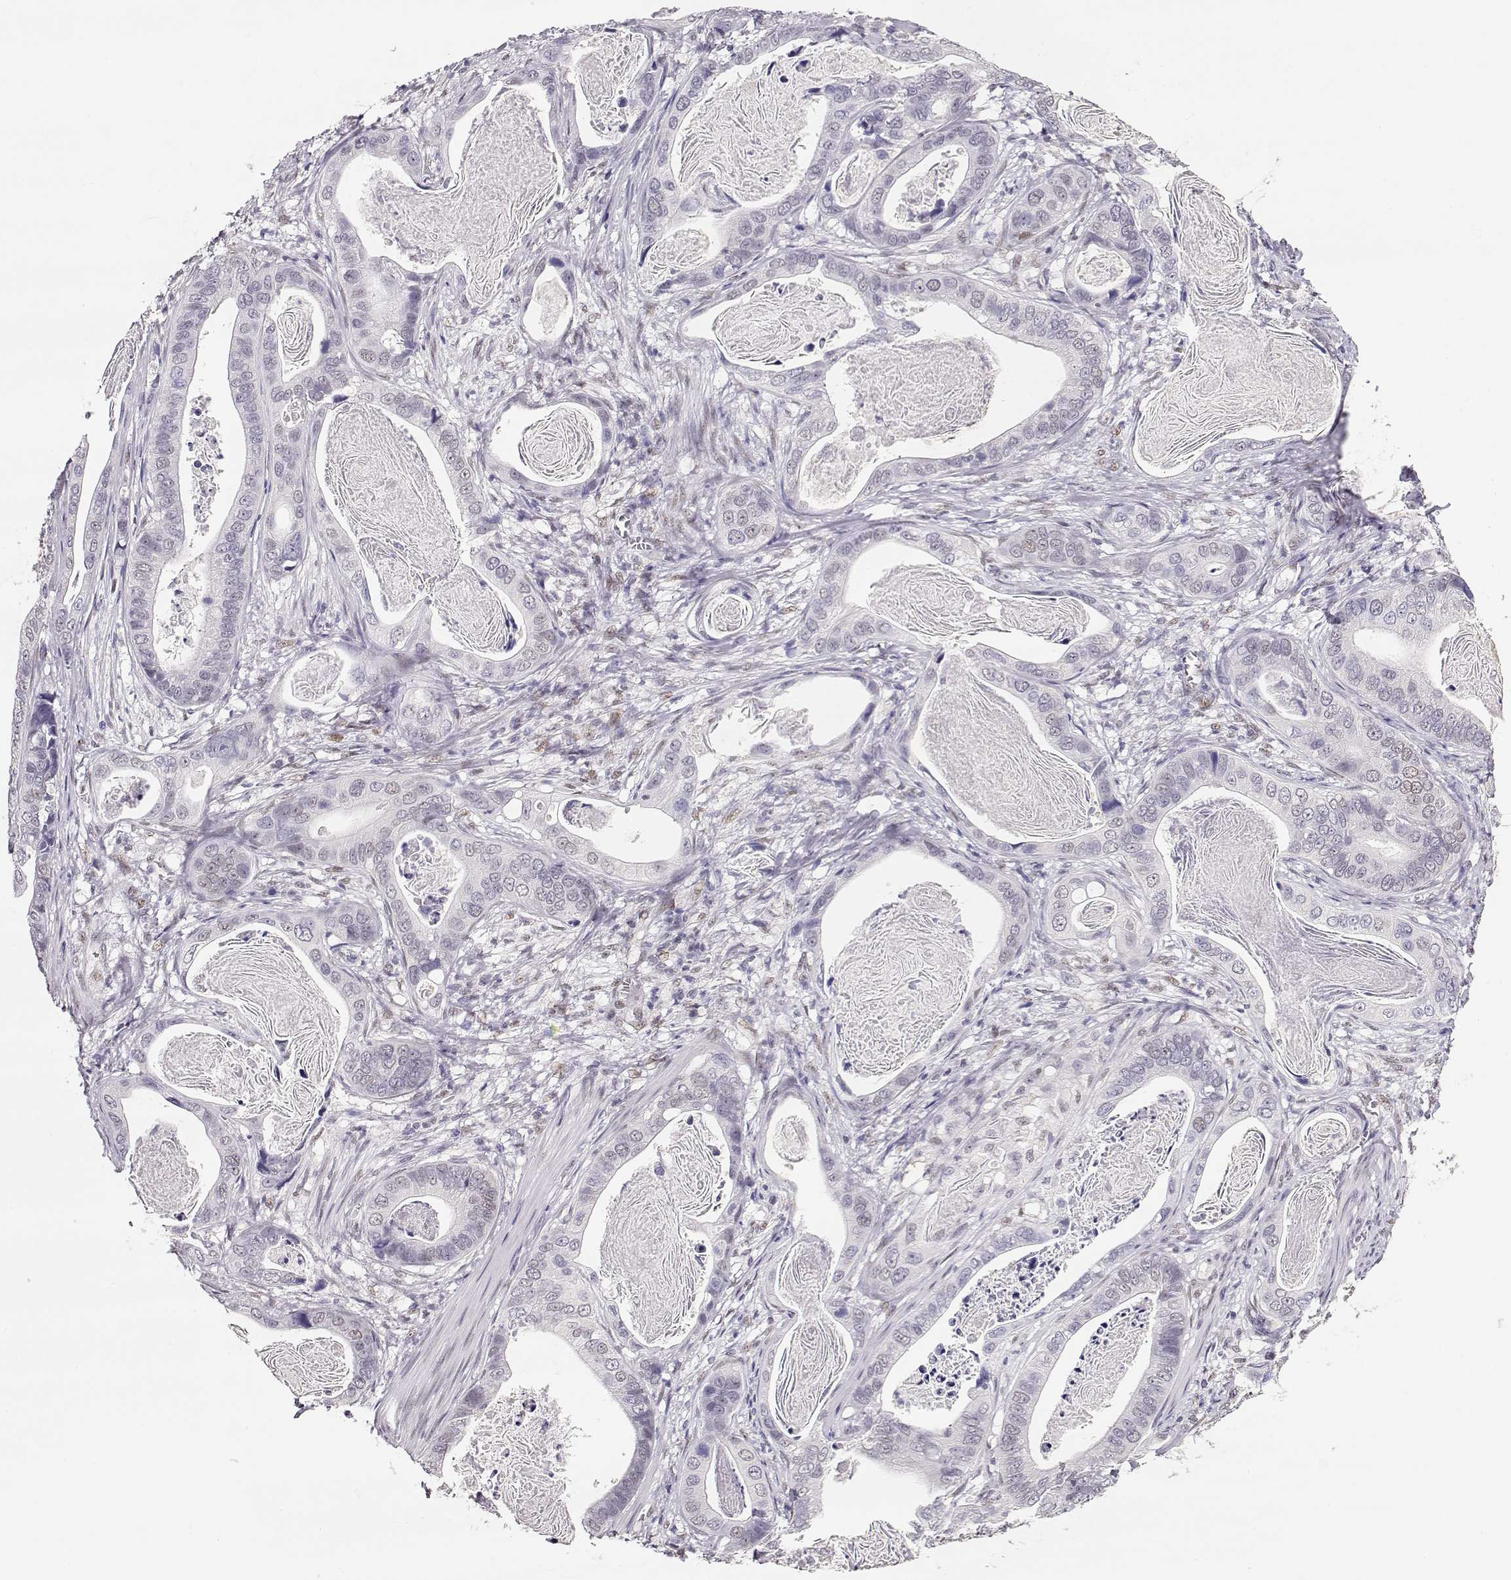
{"staining": {"intensity": "negative", "quantity": "none", "location": "none"}, "tissue": "stomach cancer", "cell_type": "Tumor cells", "image_type": "cancer", "snomed": [{"axis": "morphology", "description": "Adenocarcinoma, NOS"}, {"axis": "topography", "description": "Stomach"}], "caption": "This image is of stomach adenocarcinoma stained with immunohistochemistry to label a protein in brown with the nuclei are counter-stained blue. There is no positivity in tumor cells.", "gene": "POLI", "patient": {"sex": "male", "age": 84}}